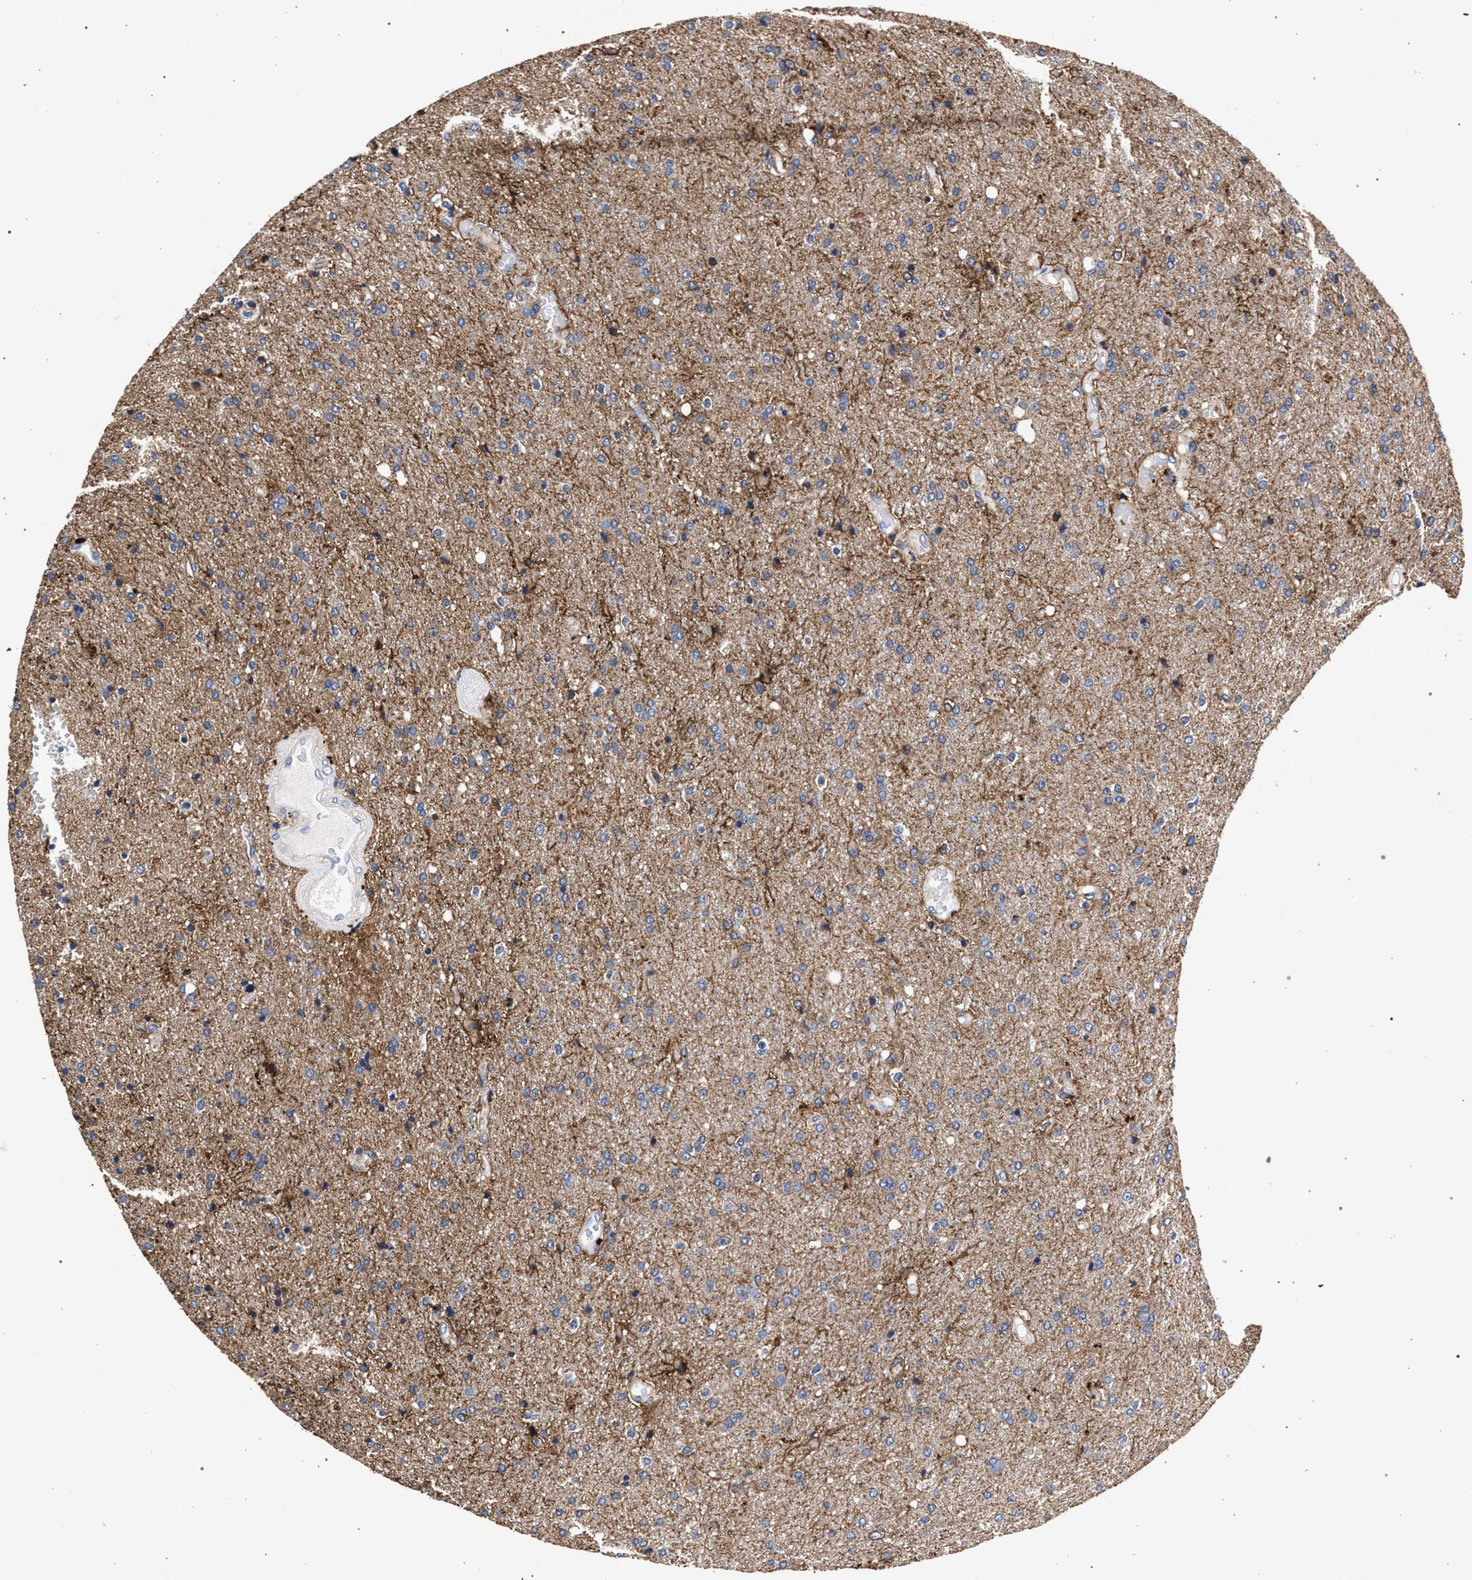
{"staining": {"intensity": "weak", "quantity": ">75%", "location": "cytoplasmic/membranous"}, "tissue": "glioma", "cell_type": "Tumor cells", "image_type": "cancer", "snomed": [{"axis": "morphology", "description": "Glioma, malignant, High grade"}, {"axis": "topography", "description": "Brain"}], "caption": "IHC photomicrograph of neoplastic tissue: human glioma stained using immunohistochemistry reveals low levels of weak protein expression localized specifically in the cytoplasmic/membranous of tumor cells, appearing as a cytoplasmic/membranous brown color.", "gene": "ATP1A2", "patient": {"sex": "male", "age": 72}}